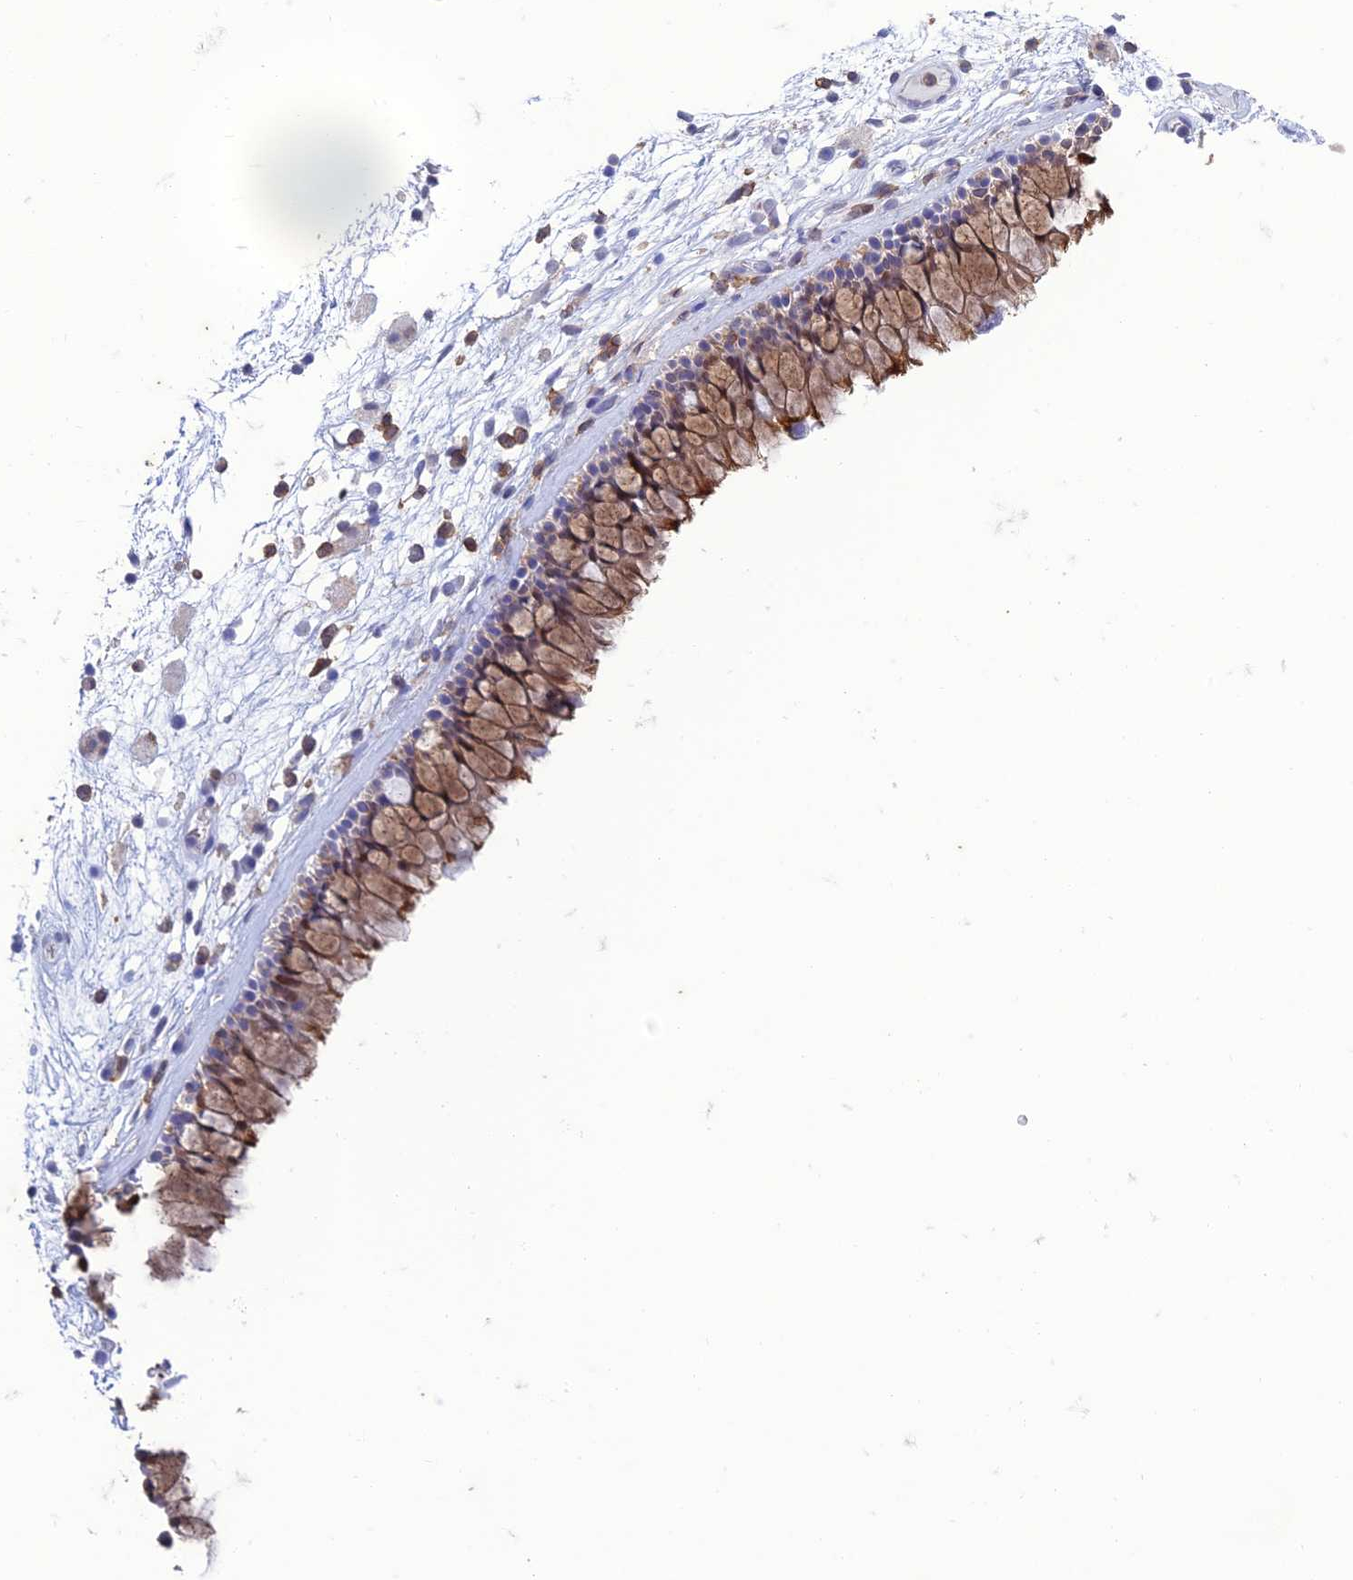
{"staining": {"intensity": "moderate", "quantity": ">75%", "location": "cytoplasmic/membranous,nuclear"}, "tissue": "nasopharynx", "cell_type": "Respiratory epithelial cells", "image_type": "normal", "snomed": [{"axis": "morphology", "description": "Normal tissue, NOS"}, {"axis": "morphology", "description": "Inflammation, NOS"}, {"axis": "morphology", "description": "Malignant melanoma, Metastatic site"}, {"axis": "topography", "description": "Nasopharynx"}], "caption": "A brown stain highlights moderate cytoplasmic/membranous,nuclear positivity of a protein in respiratory epithelial cells of benign human nasopharynx. (Stains: DAB in brown, nuclei in blue, Microscopy: brightfield microscopy at high magnification).", "gene": "FGF7", "patient": {"sex": "male", "age": 70}}